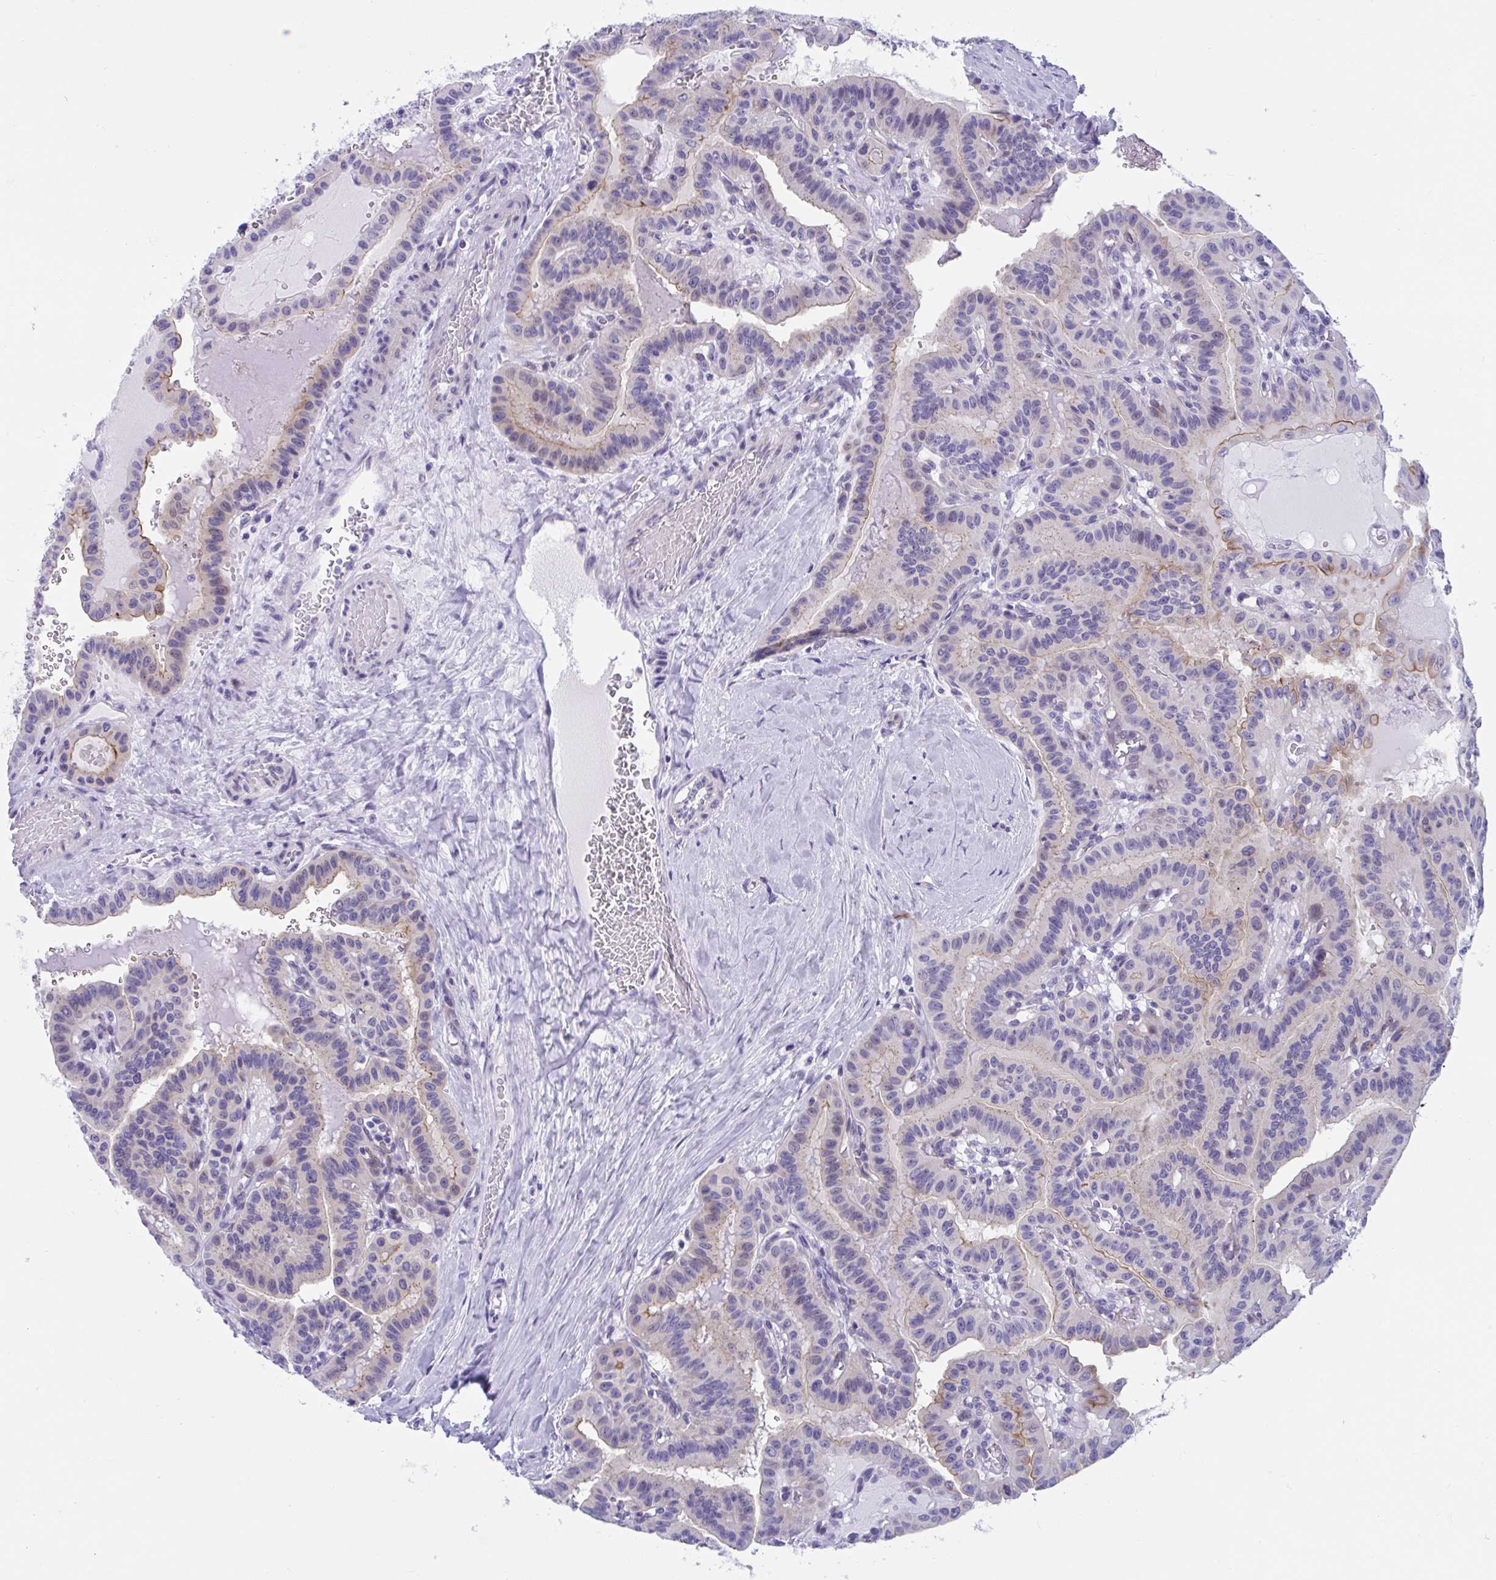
{"staining": {"intensity": "weak", "quantity": "25%-75%", "location": "cytoplasmic/membranous"}, "tissue": "thyroid cancer", "cell_type": "Tumor cells", "image_type": "cancer", "snomed": [{"axis": "morphology", "description": "Papillary adenocarcinoma, NOS"}, {"axis": "topography", "description": "Thyroid gland"}], "caption": "Thyroid cancer (papillary adenocarcinoma) stained with a brown dye demonstrates weak cytoplasmic/membranous positive positivity in about 25%-75% of tumor cells.", "gene": "TTC30B", "patient": {"sex": "male", "age": 87}}